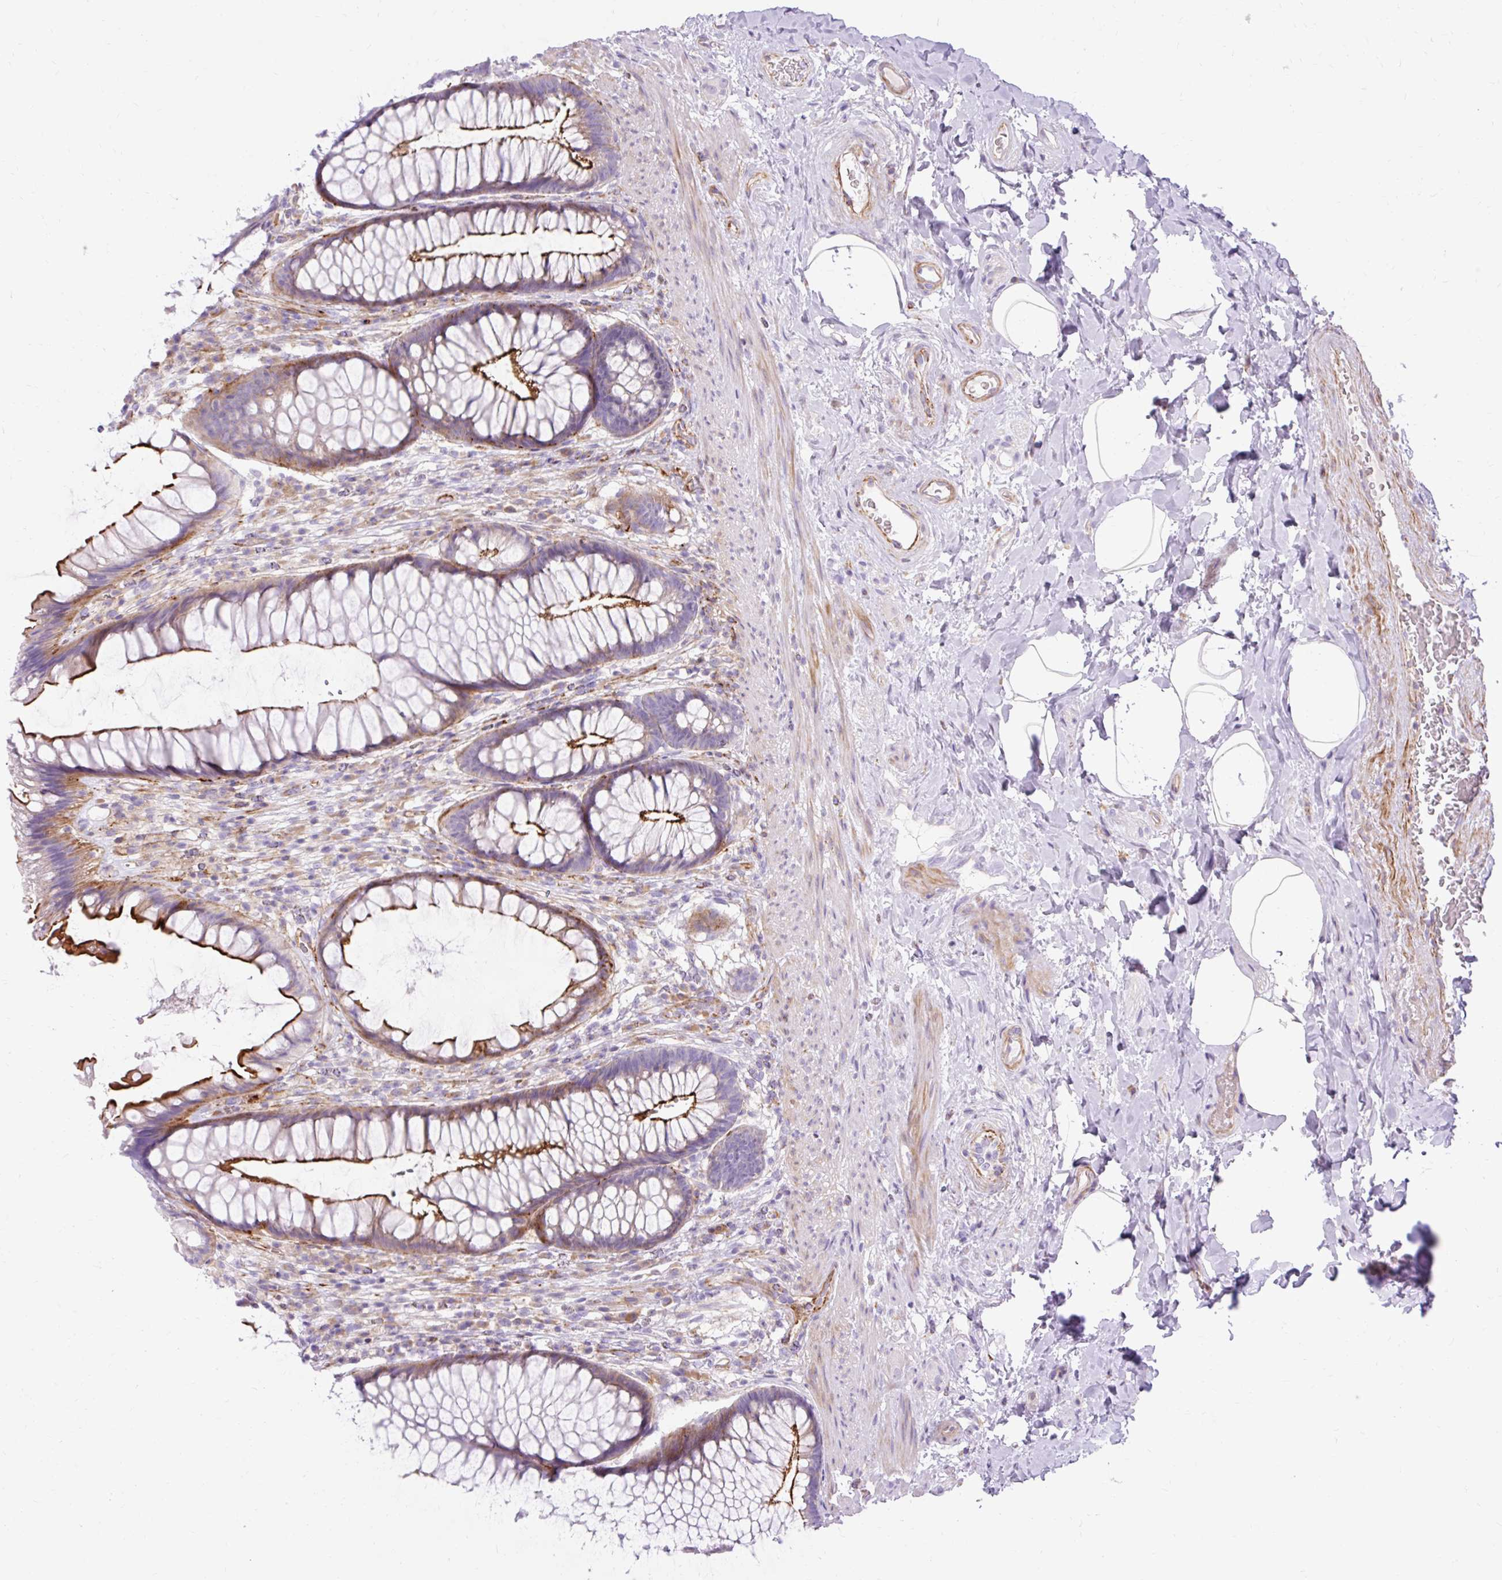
{"staining": {"intensity": "strong", "quantity": "25%-75%", "location": "cytoplasmic/membranous"}, "tissue": "rectum", "cell_type": "Glandular cells", "image_type": "normal", "snomed": [{"axis": "morphology", "description": "Normal tissue, NOS"}, {"axis": "topography", "description": "Rectum"}], "caption": "IHC micrograph of unremarkable rectum: rectum stained using immunohistochemistry (IHC) displays high levels of strong protein expression localized specifically in the cytoplasmic/membranous of glandular cells, appearing as a cytoplasmic/membranous brown color.", "gene": "CORO7", "patient": {"sex": "male", "age": 53}}